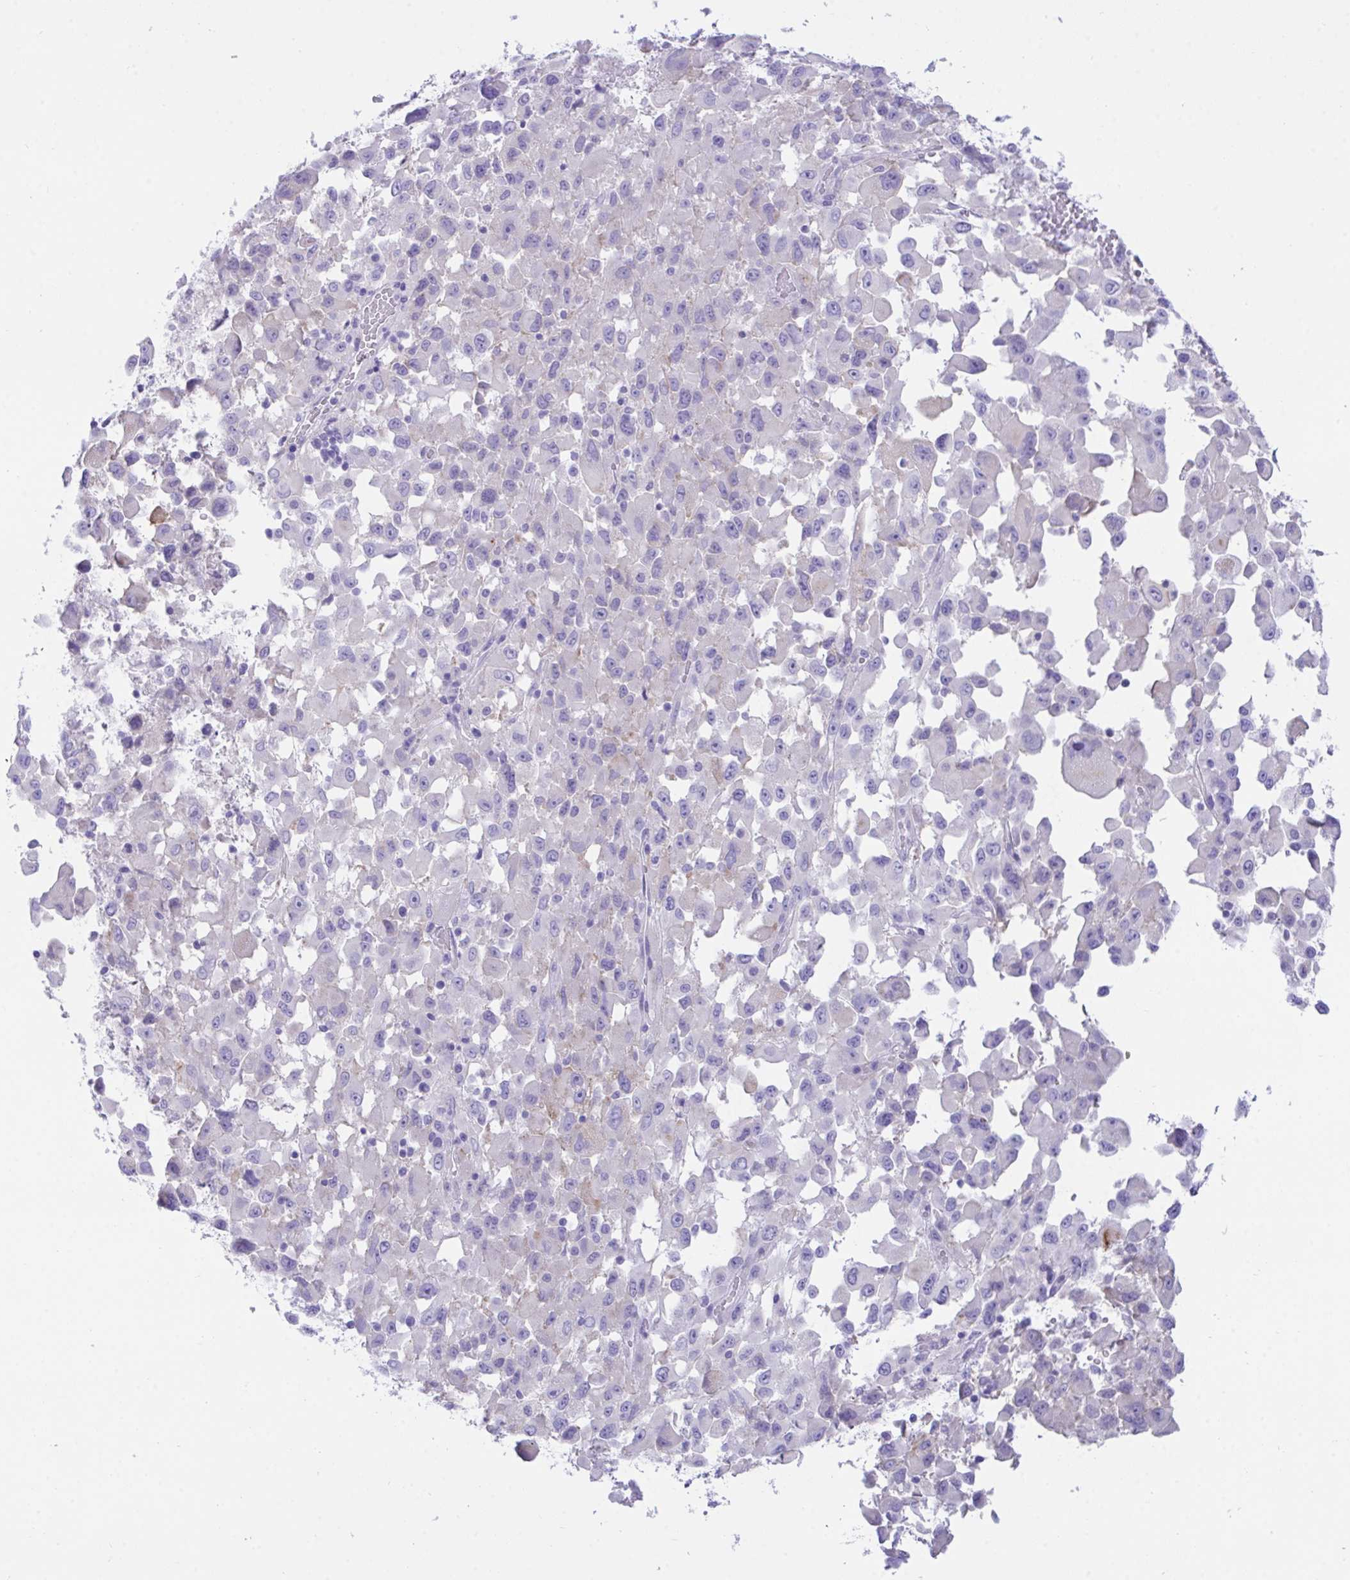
{"staining": {"intensity": "weak", "quantity": "<25%", "location": "cytoplasmic/membranous"}, "tissue": "melanoma", "cell_type": "Tumor cells", "image_type": "cancer", "snomed": [{"axis": "morphology", "description": "Malignant melanoma, Metastatic site"}, {"axis": "topography", "description": "Soft tissue"}], "caption": "IHC of melanoma demonstrates no staining in tumor cells. (Stains: DAB IHC with hematoxylin counter stain, Microscopy: brightfield microscopy at high magnification).", "gene": "TMEM106B", "patient": {"sex": "male", "age": 50}}